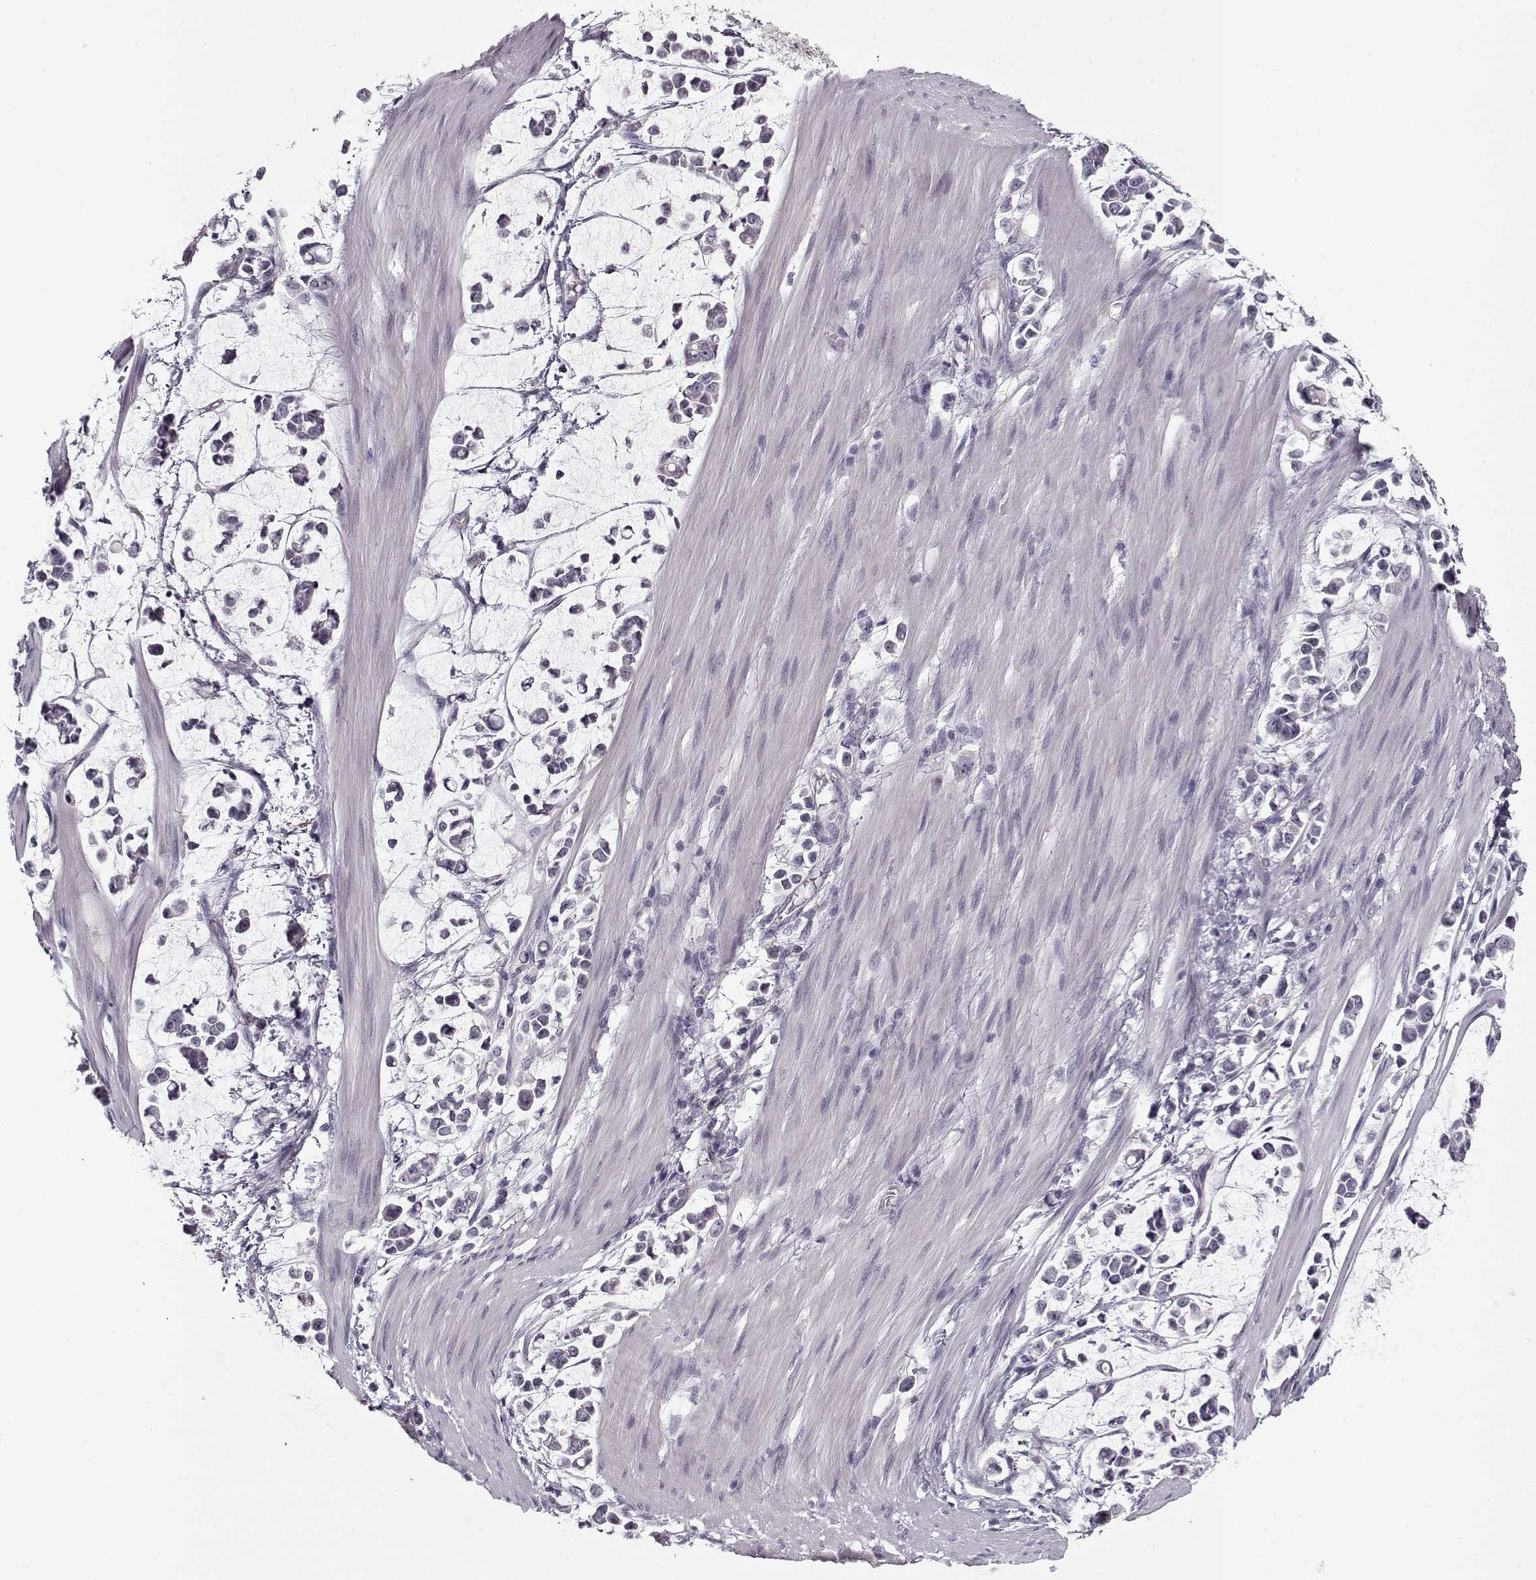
{"staining": {"intensity": "negative", "quantity": "none", "location": "none"}, "tissue": "stomach cancer", "cell_type": "Tumor cells", "image_type": "cancer", "snomed": [{"axis": "morphology", "description": "Adenocarcinoma, NOS"}, {"axis": "topography", "description": "Stomach"}], "caption": "A micrograph of human stomach cancer (adenocarcinoma) is negative for staining in tumor cells.", "gene": "PNMT", "patient": {"sex": "male", "age": 82}}